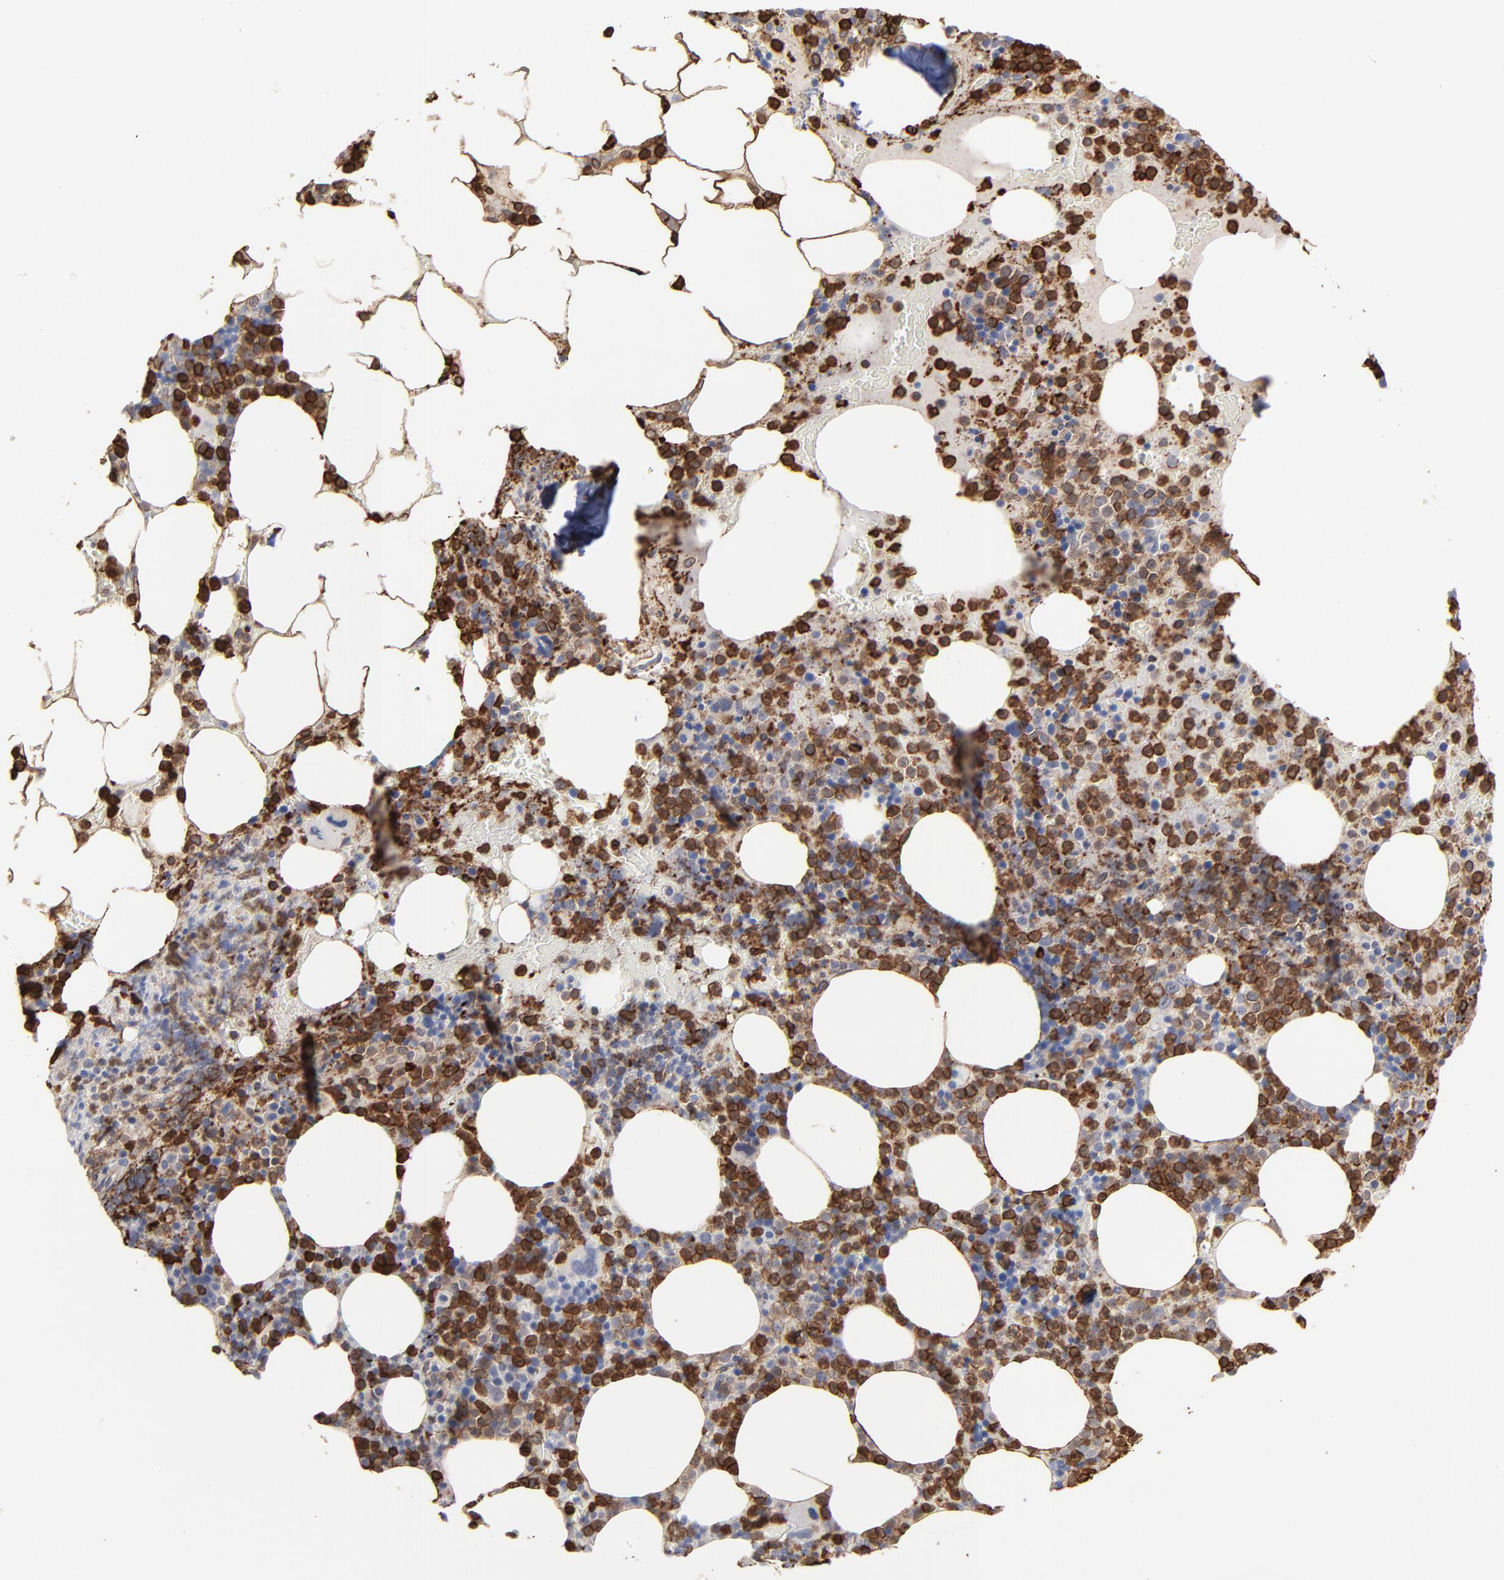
{"staining": {"intensity": "strong", "quantity": "25%-75%", "location": "cytoplasmic/membranous,nuclear"}, "tissue": "bone marrow", "cell_type": "Hematopoietic cells", "image_type": "normal", "snomed": [{"axis": "morphology", "description": "Normal tissue, NOS"}, {"axis": "topography", "description": "Bone marrow"}], "caption": "This photomicrograph exhibits benign bone marrow stained with IHC to label a protein in brown. The cytoplasmic/membranous,nuclear of hematopoietic cells show strong positivity for the protein. Nuclei are counter-stained blue.", "gene": "SLC6A14", "patient": {"sex": "female", "age": 66}}